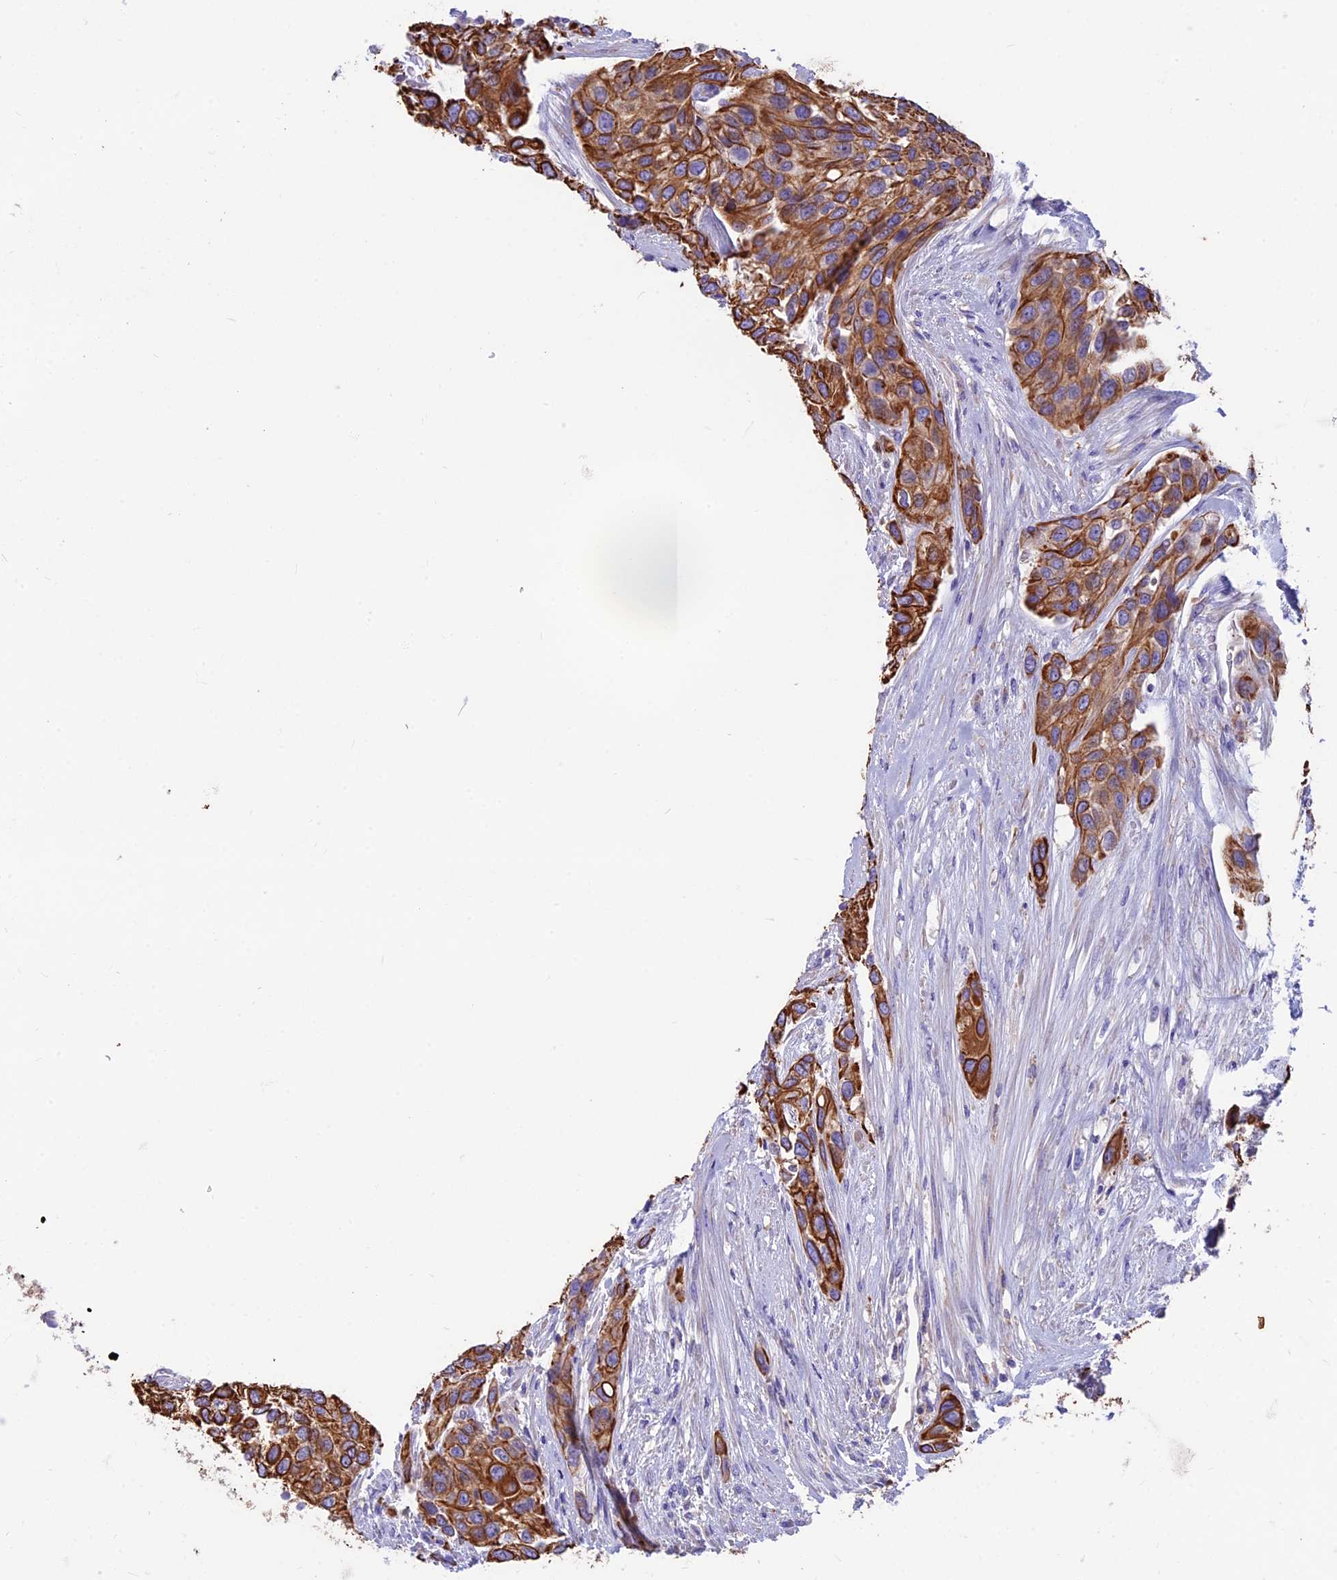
{"staining": {"intensity": "strong", "quantity": ">75%", "location": "cytoplasmic/membranous"}, "tissue": "urothelial cancer", "cell_type": "Tumor cells", "image_type": "cancer", "snomed": [{"axis": "morphology", "description": "Normal tissue, NOS"}, {"axis": "morphology", "description": "Urothelial carcinoma, High grade"}, {"axis": "topography", "description": "Vascular tissue"}, {"axis": "topography", "description": "Urinary bladder"}], "caption": "Human urothelial cancer stained for a protein (brown) exhibits strong cytoplasmic/membranous positive positivity in approximately >75% of tumor cells.", "gene": "CDAN1", "patient": {"sex": "female", "age": 56}}